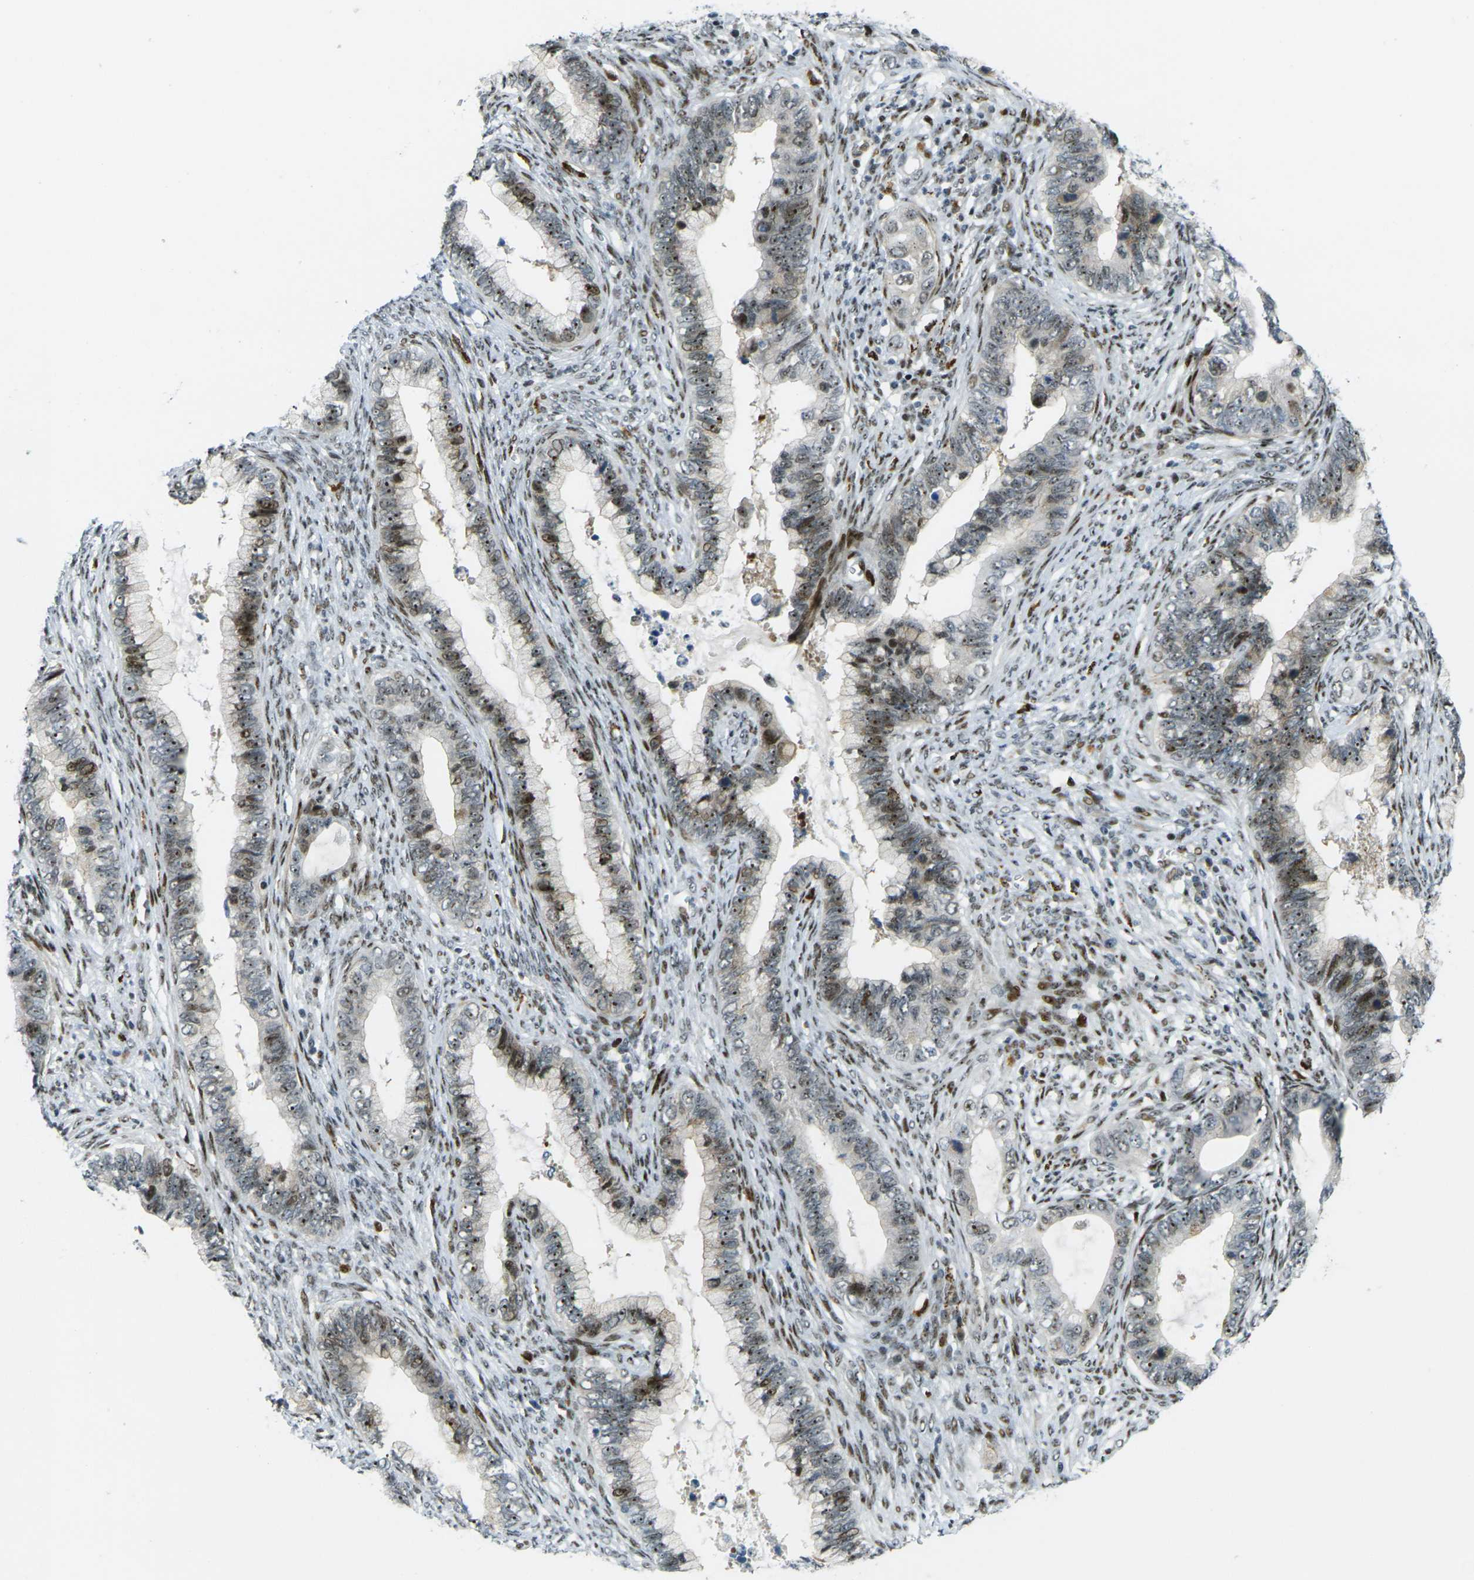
{"staining": {"intensity": "moderate", "quantity": ">75%", "location": "nuclear"}, "tissue": "cervical cancer", "cell_type": "Tumor cells", "image_type": "cancer", "snomed": [{"axis": "morphology", "description": "Adenocarcinoma, NOS"}, {"axis": "topography", "description": "Cervix"}], "caption": "Protein staining demonstrates moderate nuclear staining in approximately >75% of tumor cells in cervical adenocarcinoma.", "gene": "UBE2C", "patient": {"sex": "female", "age": 44}}